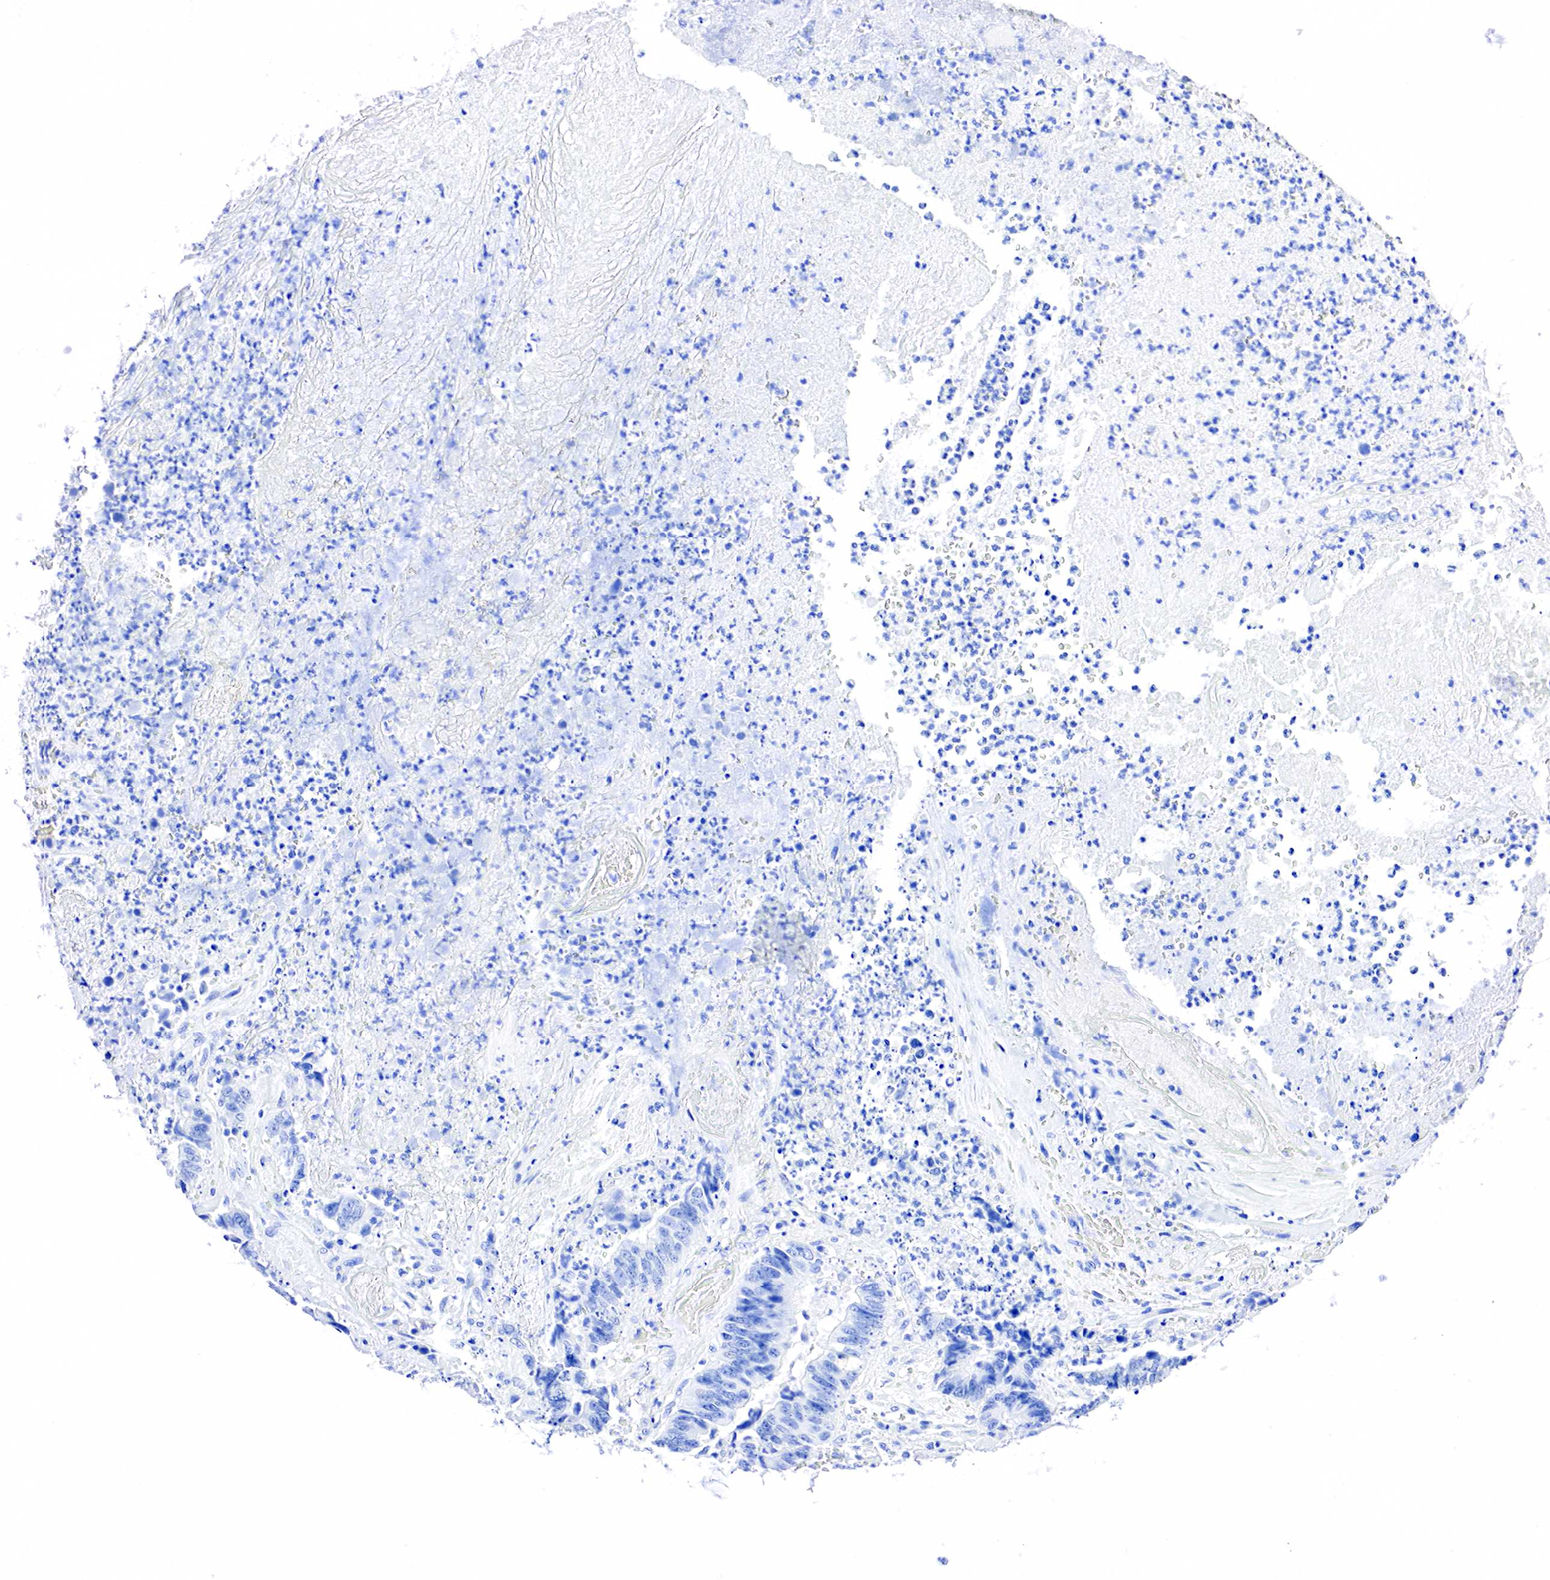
{"staining": {"intensity": "negative", "quantity": "none", "location": "none"}, "tissue": "colorectal cancer", "cell_type": "Tumor cells", "image_type": "cancer", "snomed": [{"axis": "morphology", "description": "Adenocarcinoma, NOS"}, {"axis": "topography", "description": "Rectum"}], "caption": "There is no significant staining in tumor cells of colorectal cancer.", "gene": "PTH", "patient": {"sex": "female", "age": 65}}